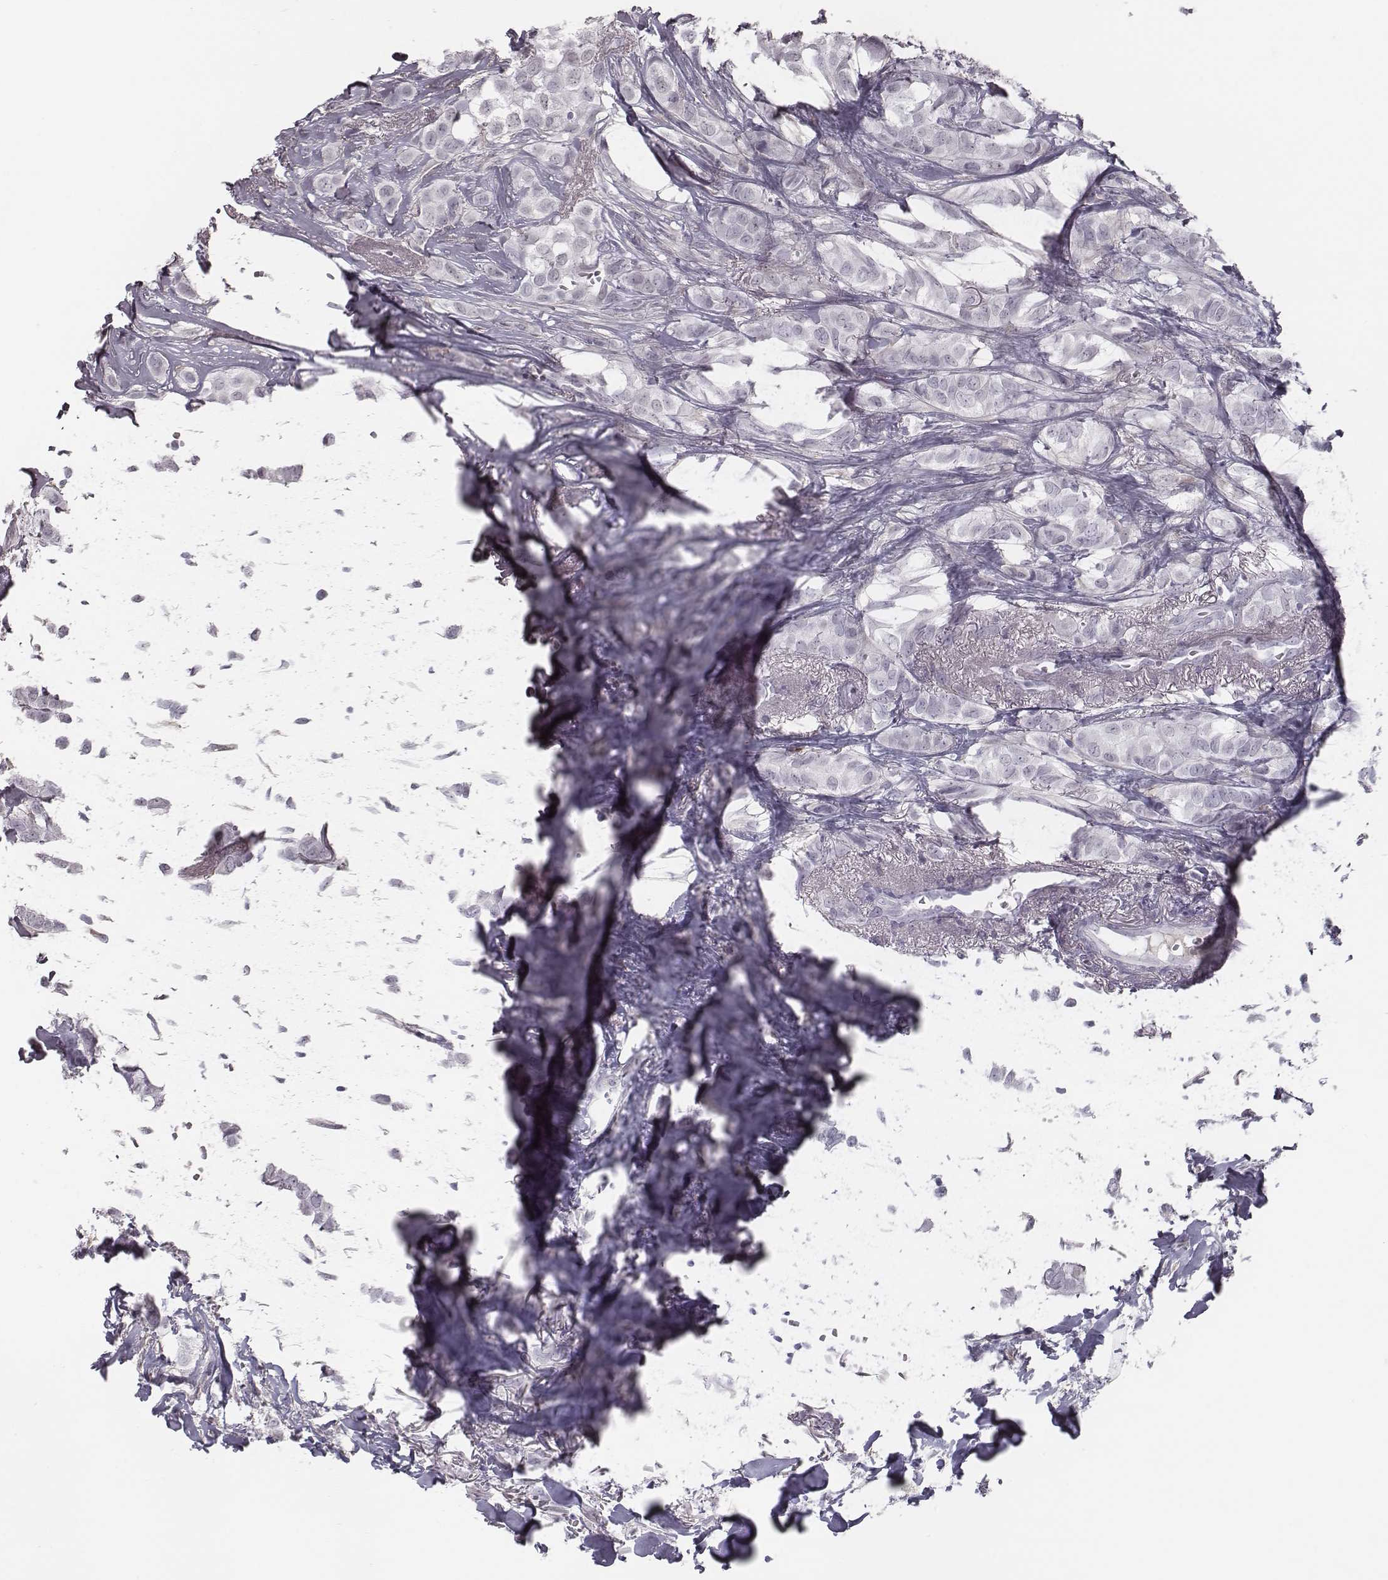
{"staining": {"intensity": "negative", "quantity": "none", "location": "none"}, "tissue": "breast cancer", "cell_type": "Tumor cells", "image_type": "cancer", "snomed": [{"axis": "morphology", "description": "Duct carcinoma"}, {"axis": "topography", "description": "Breast"}], "caption": "A high-resolution micrograph shows immunohistochemistry (IHC) staining of invasive ductal carcinoma (breast), which reveals no significant staining in tumor cells.", "gene": "SEPTIN14", "patient": {"sex": "female", "age": 85}}